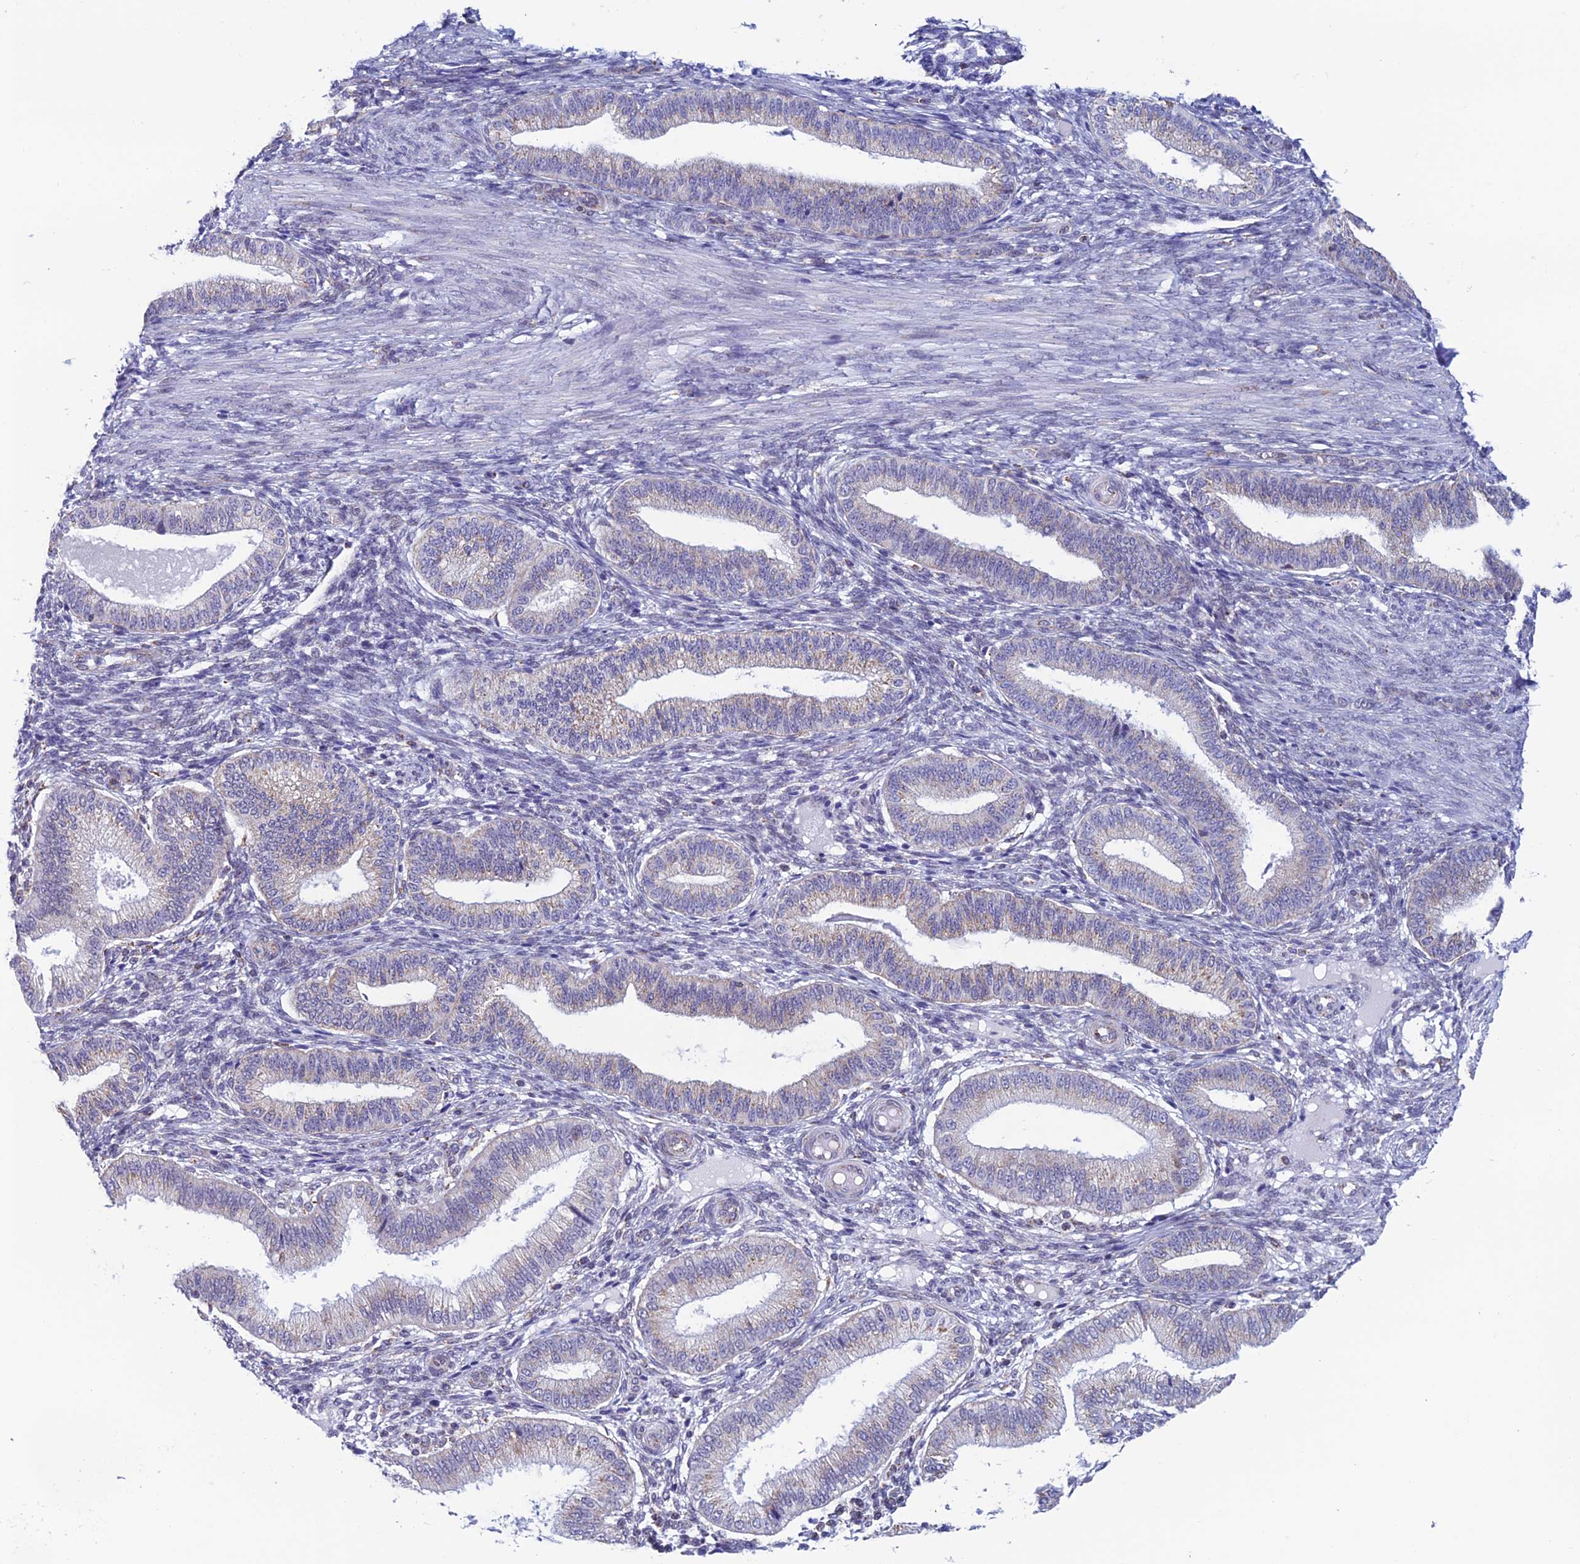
{"staining": {"intensity": "negative", "quantity": "none", "location": "none"}, "tissue": "endometrium", "cell_type": "Cells in endometrial stroma", "image_type": "normal", "snomed": [{"axis": "morphology", "description": "Normal tissue, NOS"}, {"axis": "topography", "description": "Endometrium"}], "caption": "IHC of normal endometrium displays no expression in cells in endometrial stroma.", "gene": "ZNG1A", "patient": {"sex": "female", "age": 39}}